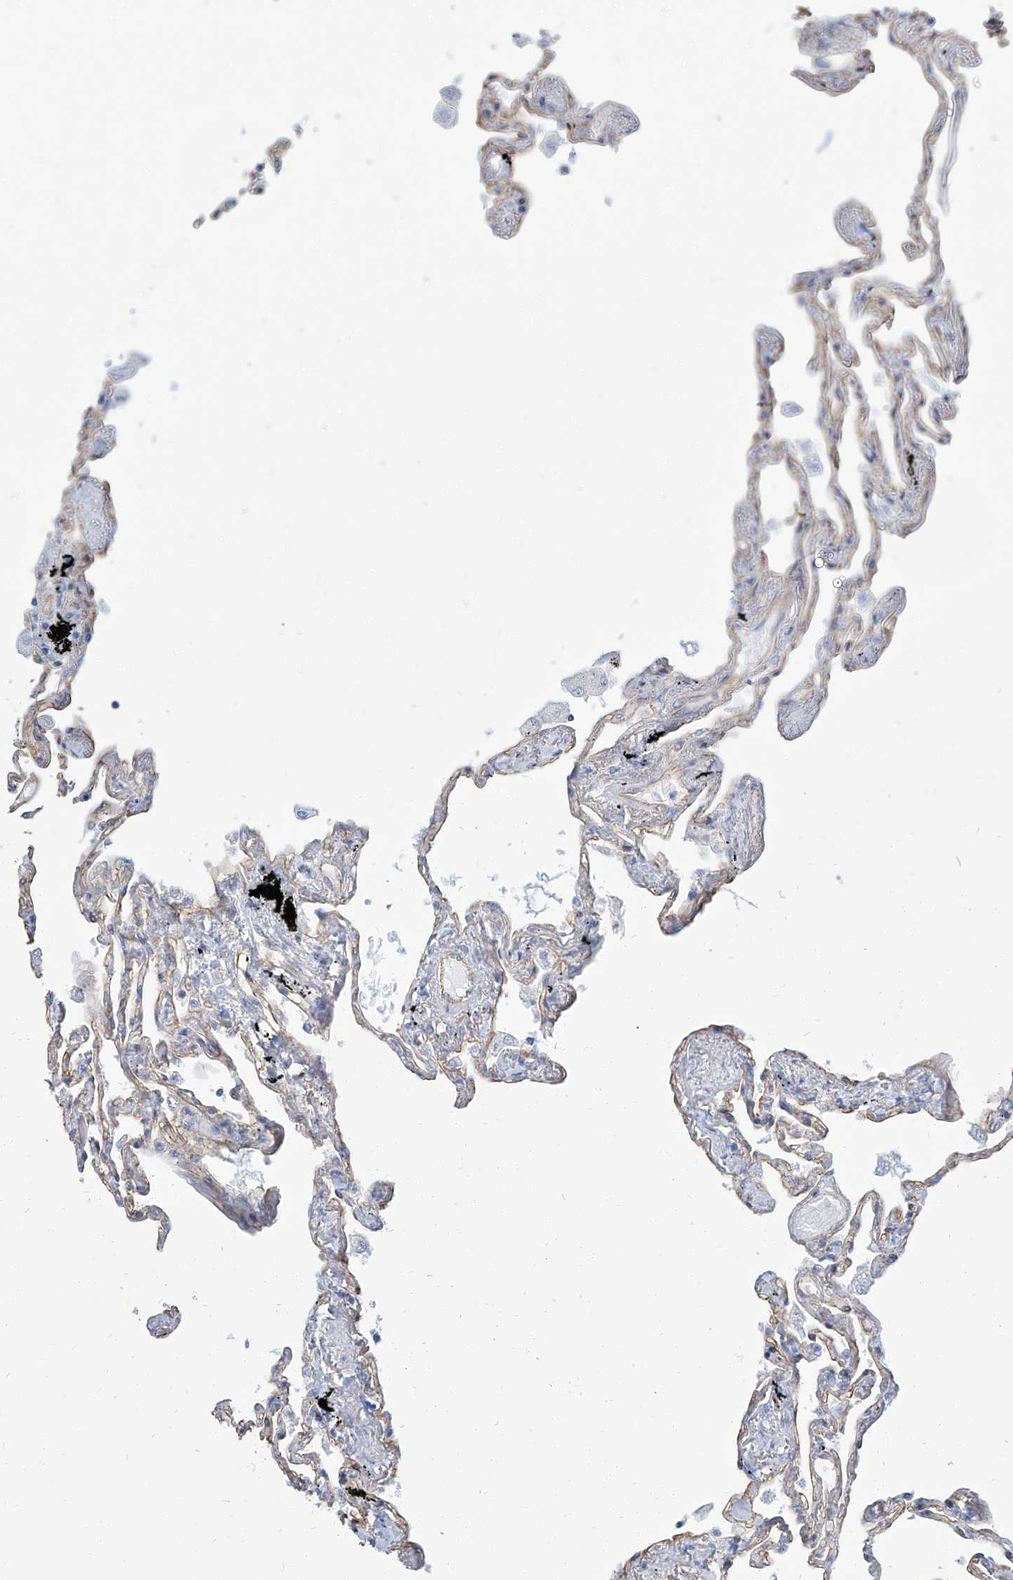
{"staining": {"intensity": "weak", "quantity": "25%-75%", "location": "cytoplasmic/membranous"}, "tissue": "lung", "cell_type": "Alveolar cells", "image_type": "normal", "snomed": [{"axis": "morphology", "description": "Normal tissue, NOS"}, {"axis": "topography", "description": "Lung"}], "caption": "The photomicrograph demonstrates a brown stain indicating the presence of a protein in the cytoplasmic/membranous of alveolar cells in lung. The staining was performed using DAB (3,3'-diaminobenzidine), with brown indicating positive protein expression. Nuclei are stained blue with hematoxylin.", "gene": "TXLNB", "patient": {"sex": "female", "age": 67}}